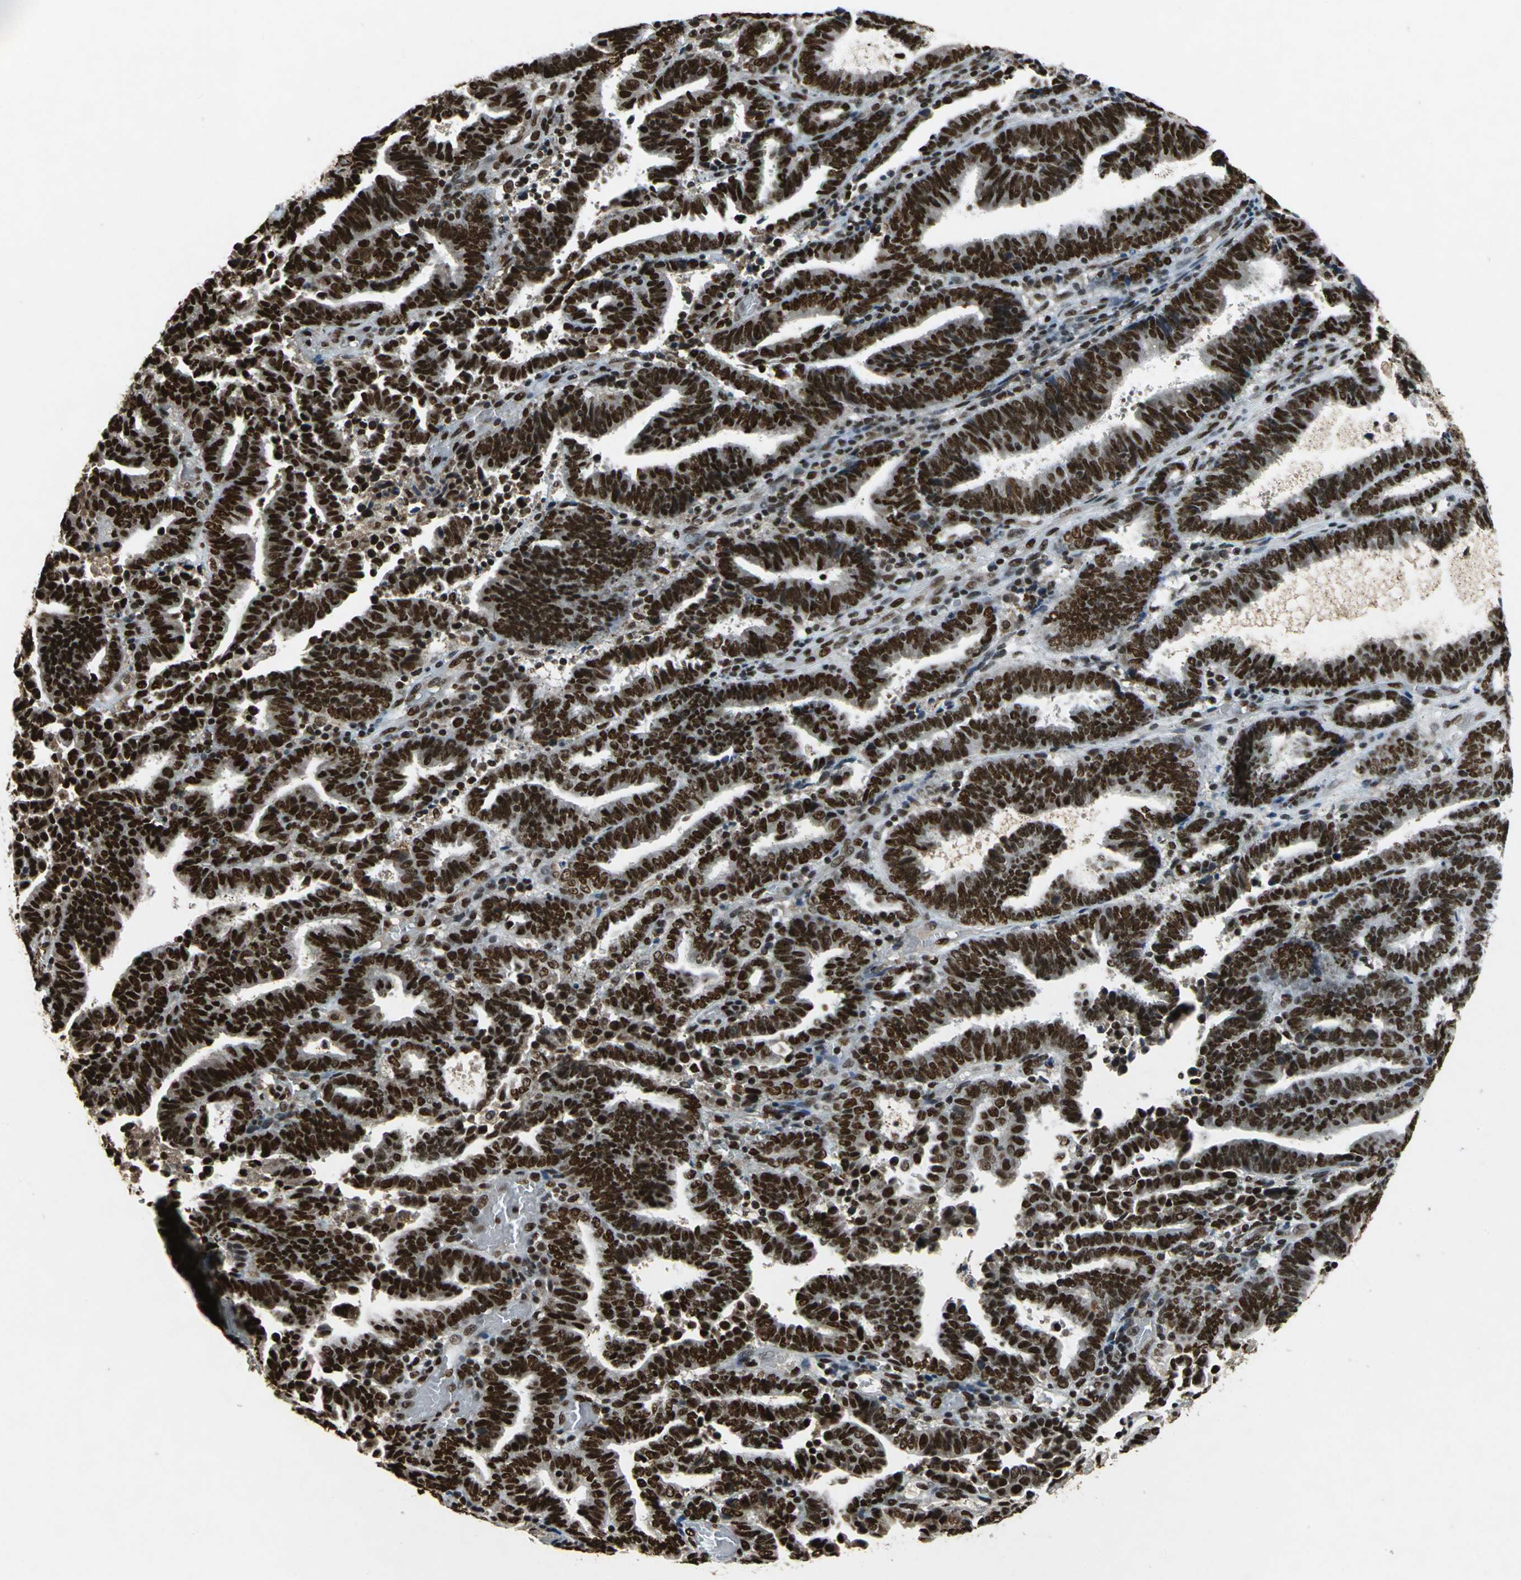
{"staining": {"intensity": "strong", "quantity": ">75%", "location": "nuclear"}, "tissue": "endometrial cancer", "cell_type": "Tumor cells", "image_type": "cancer", "snomed": [{"axis": "morphology", "description": "Adenocarcinoma, NOS"}, {"axis": "topography", "description": "Uterus"}], "caption": "Immunohistochemical staining of endometrial adenocarcinoma exhibits strong nuclear protein expression in approximately >75% of tumor cells.", "gene": "MTA2", "patient": {"sex": "female", "age": 83}}